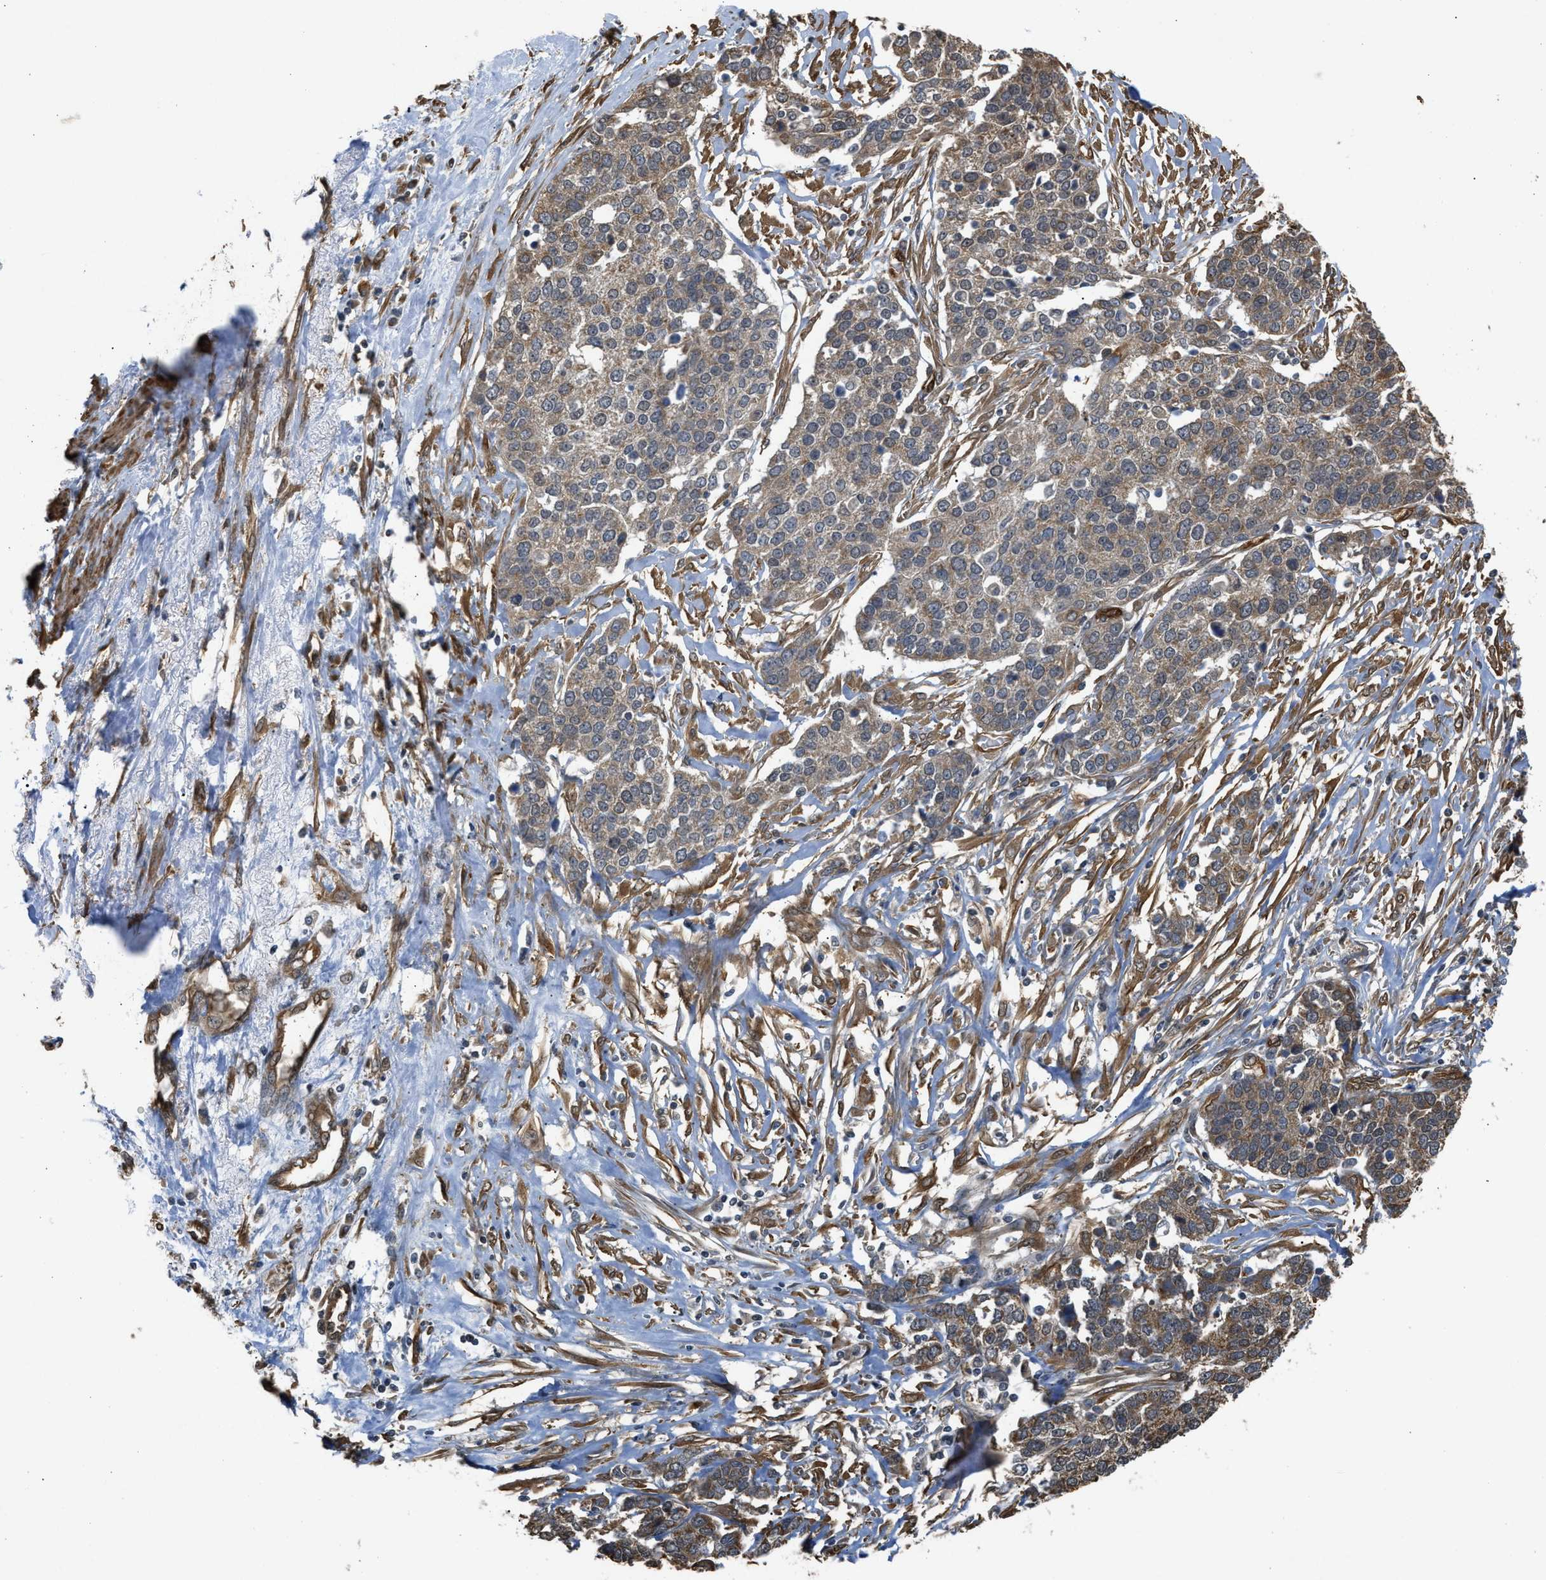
{"staining": {"intensity": "weak", "quantity": ">75%", "location": "cytoplasmic/membranous"}, "tissue": "ovarian cancer", "cell_type": "Tumor cells", "image_type": "cancer", "snomed": [{"axis": "morphology", "description": "Cystadenocarcinoma, serous, NOS"}, {"axis": "topography", "description": "Ovary"}], "caption": "This photomicrograph demonstrates immunohistochemistry staining of ovarian cancer, with low weak cytoplasmic/membranous expression in about >75% of tumor cells.", "gene": "BAG3", "patient": {"sex": "female", "age": 44}}